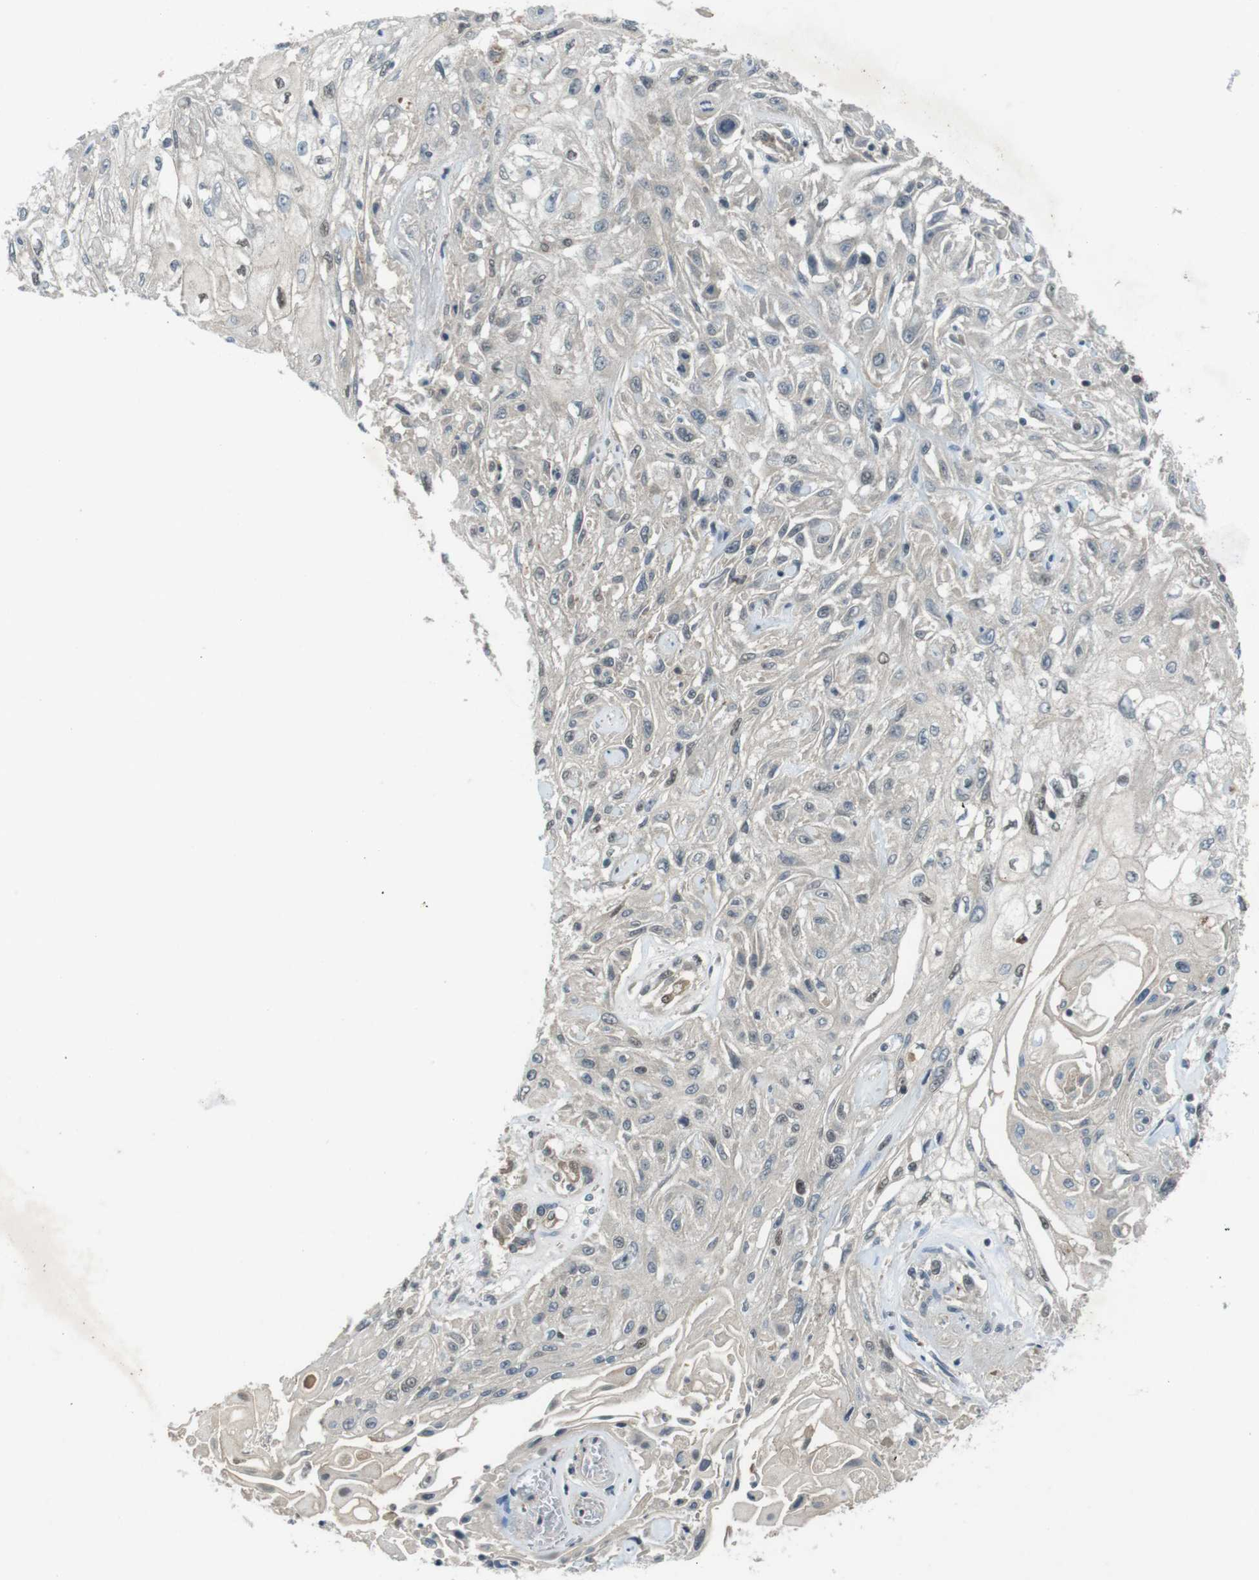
{"staining": {"intensity": "weak", "quantity": "<25%", "location": "nuclear"}, "tissue": "skin cancer", "cell_type": "Tumor cells", "image_type": "cancer", "snomed": [{"axis": "morphology", "description": "Squamous cell carcinoma, NOS"}, {"axis": "topography", "description": "Skin"}], "caption": "This is an IHC photomicrograph of skin squamous cell carcinoma. There is no positivity in tumor cells.", "gene": "MAPKAPK5", "patient": {"sex": "male", "age": 75}}